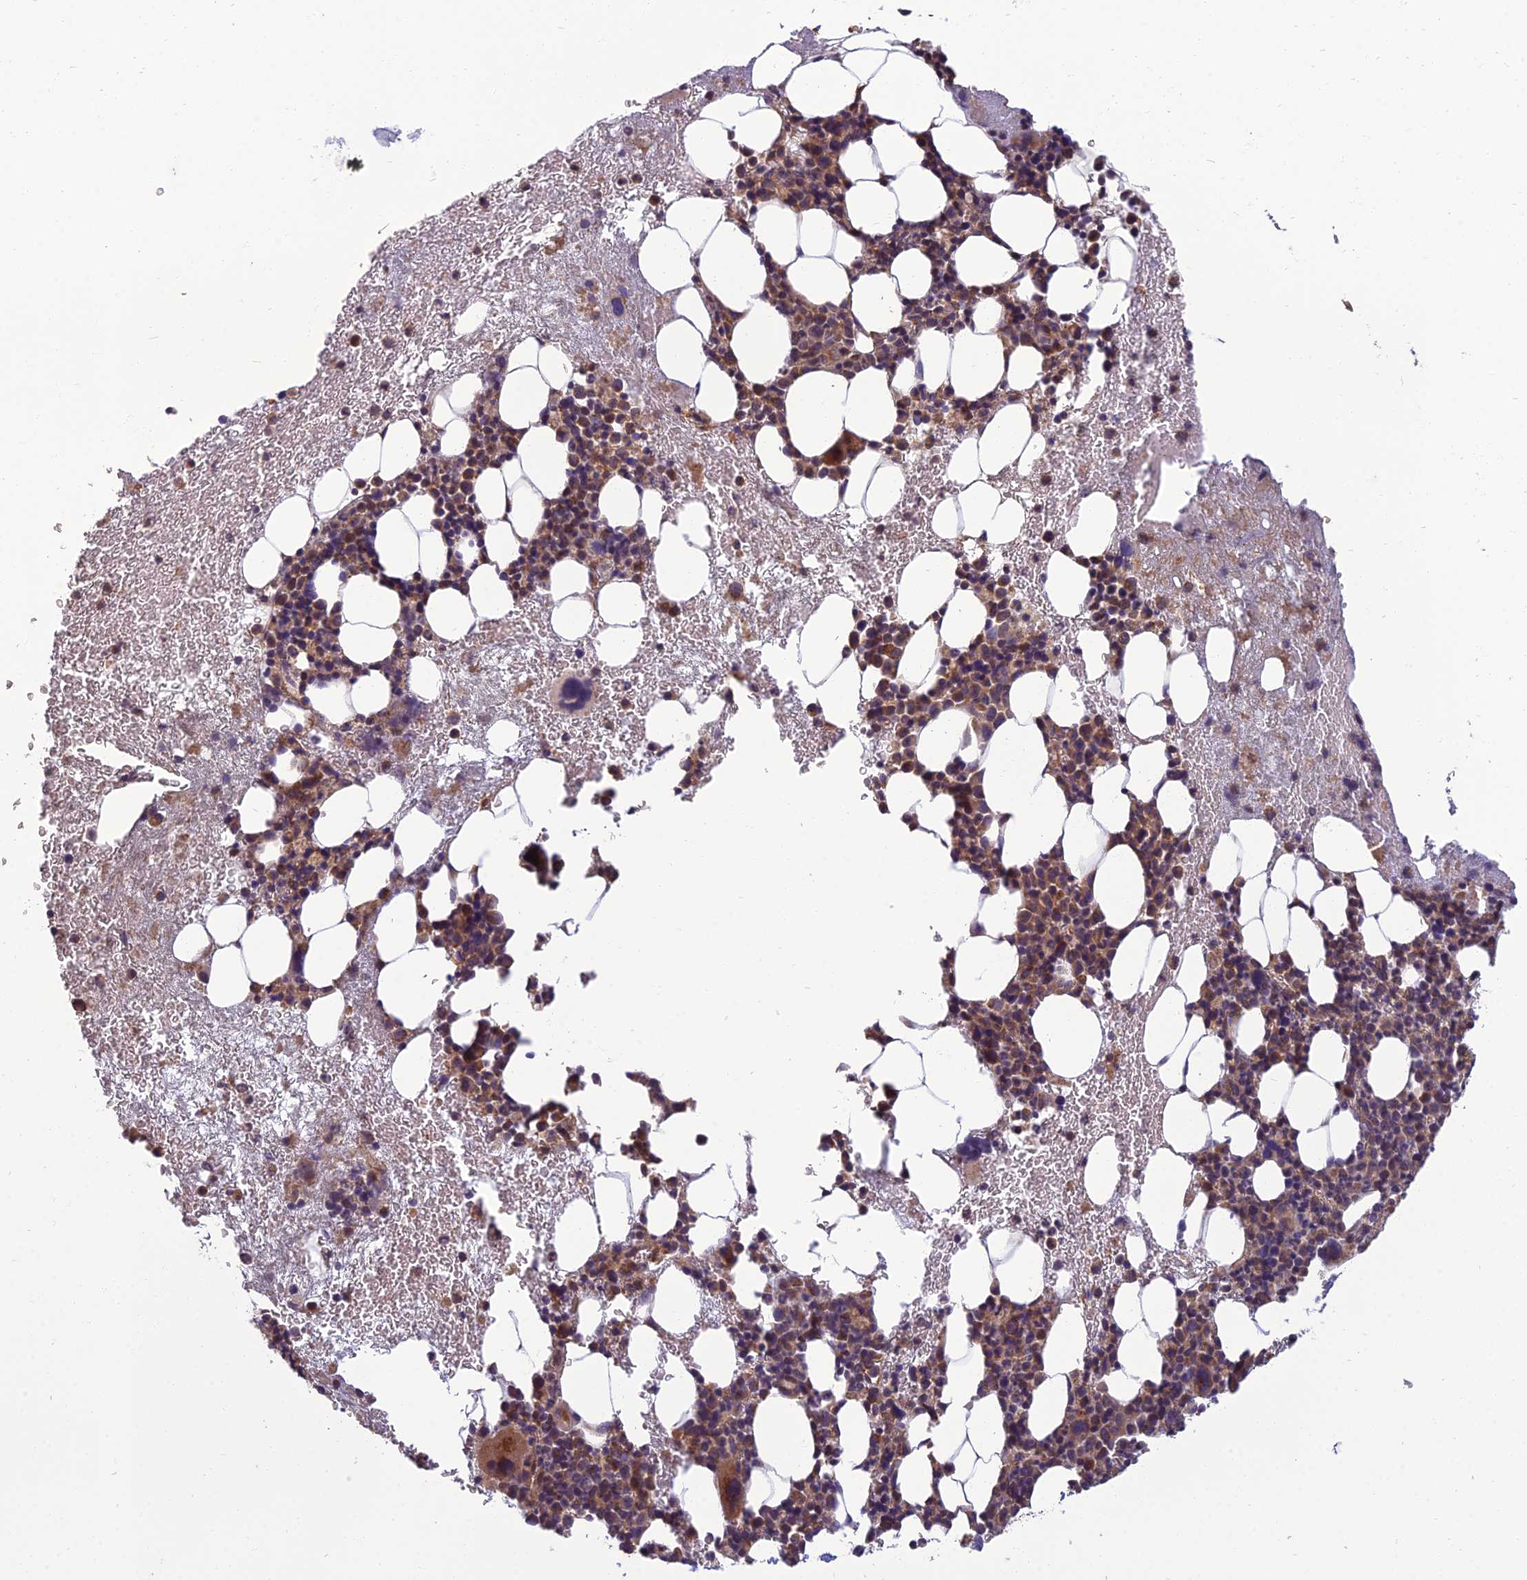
{"staining": {"intensity": "moderate", "quantity": ">75%", "location": "cytoplasmic/membranous"}, "tissue": "bone marrow", "cell_type": "Hematopoietic cells", "image_type": "normal", "snomed": [{"axis": "morphology", "description": "Normal tissue, NOS"}, {"axis": "topography", "description": "Bone marrow"}], "caption": "Immunohistochemistry (IHC) (DAB (3,3'-diaminobenzidine)) staining of benign bone marrow displays moderate cytoplasmic/membranous protein staining in approximately >75% of hematopoietic cells.", "gene": "WDR24", "patient": {"sex": "female", "age": 37}}